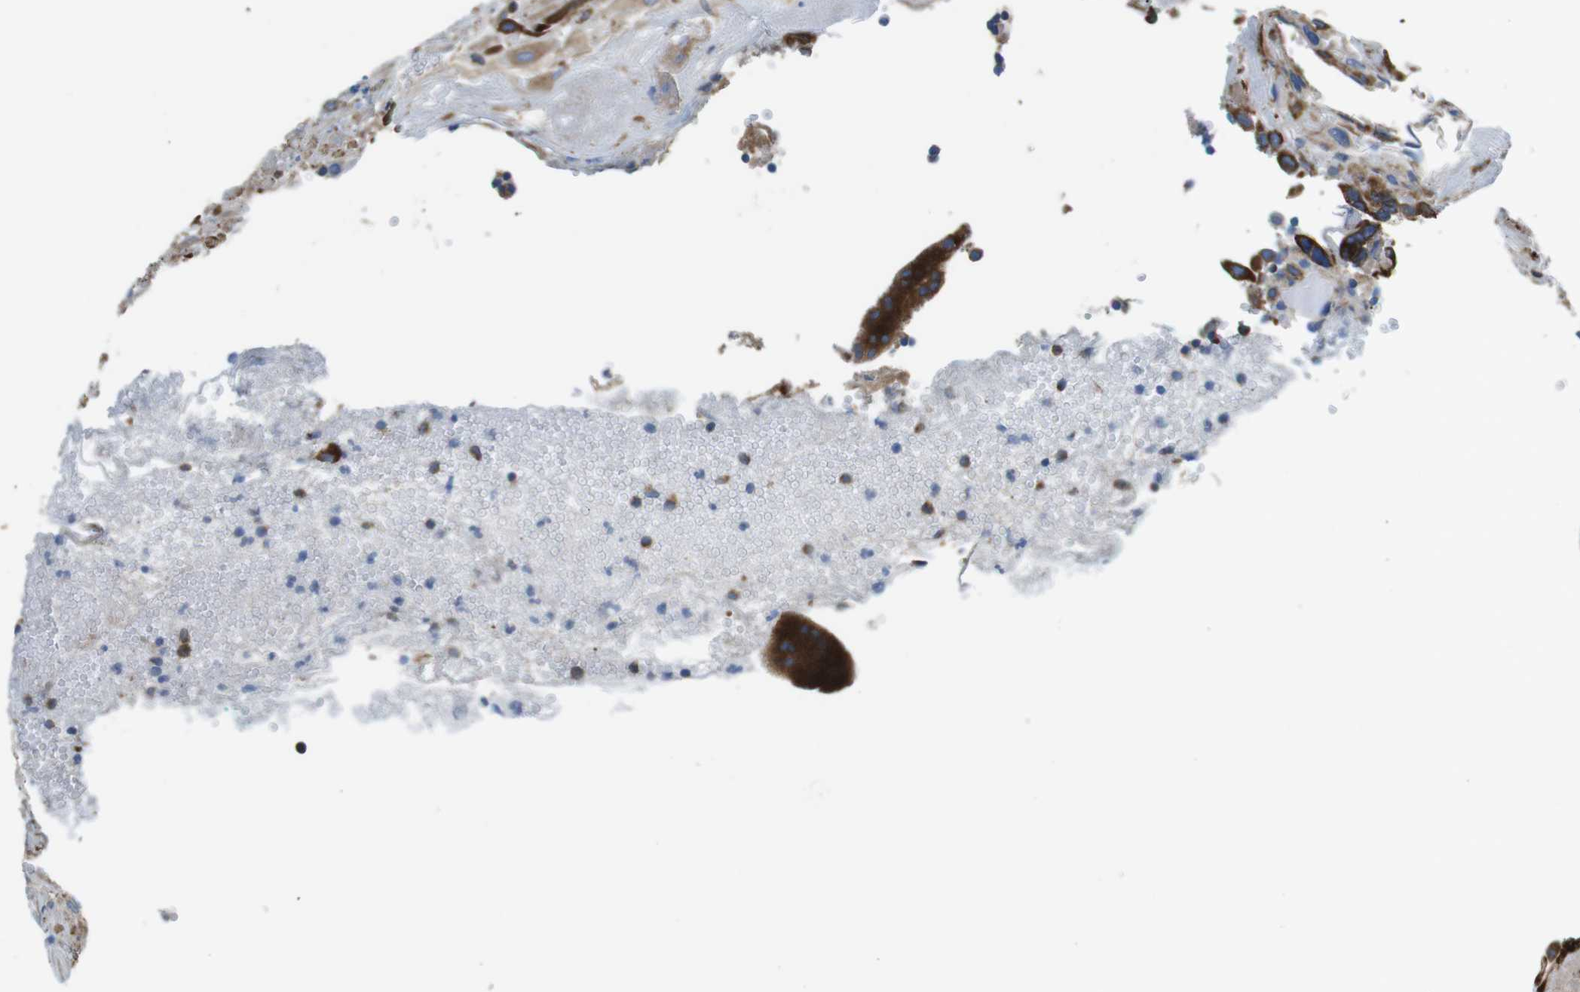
{"staining": {"intensity": "strong", "quantity": "25%-75%", "location": "cytoplasmic/membranous"}, "tissue": "placenta", "cell_type": "Decidual cells", "image_type": "normal", "snomed": [{"axis": "morphology", "description": "Normal tissue, NOS"}, {"axis": "topography", "description": "Placenta"}], "caption": "Normal placenta was stained to show a protein in brown. There is high levels of strong cytoplasmic/membranous expression in about 25%-75% of decidual cells.", "gene": "UGGT1", "patient": {"sex": "female", "age": 18}}